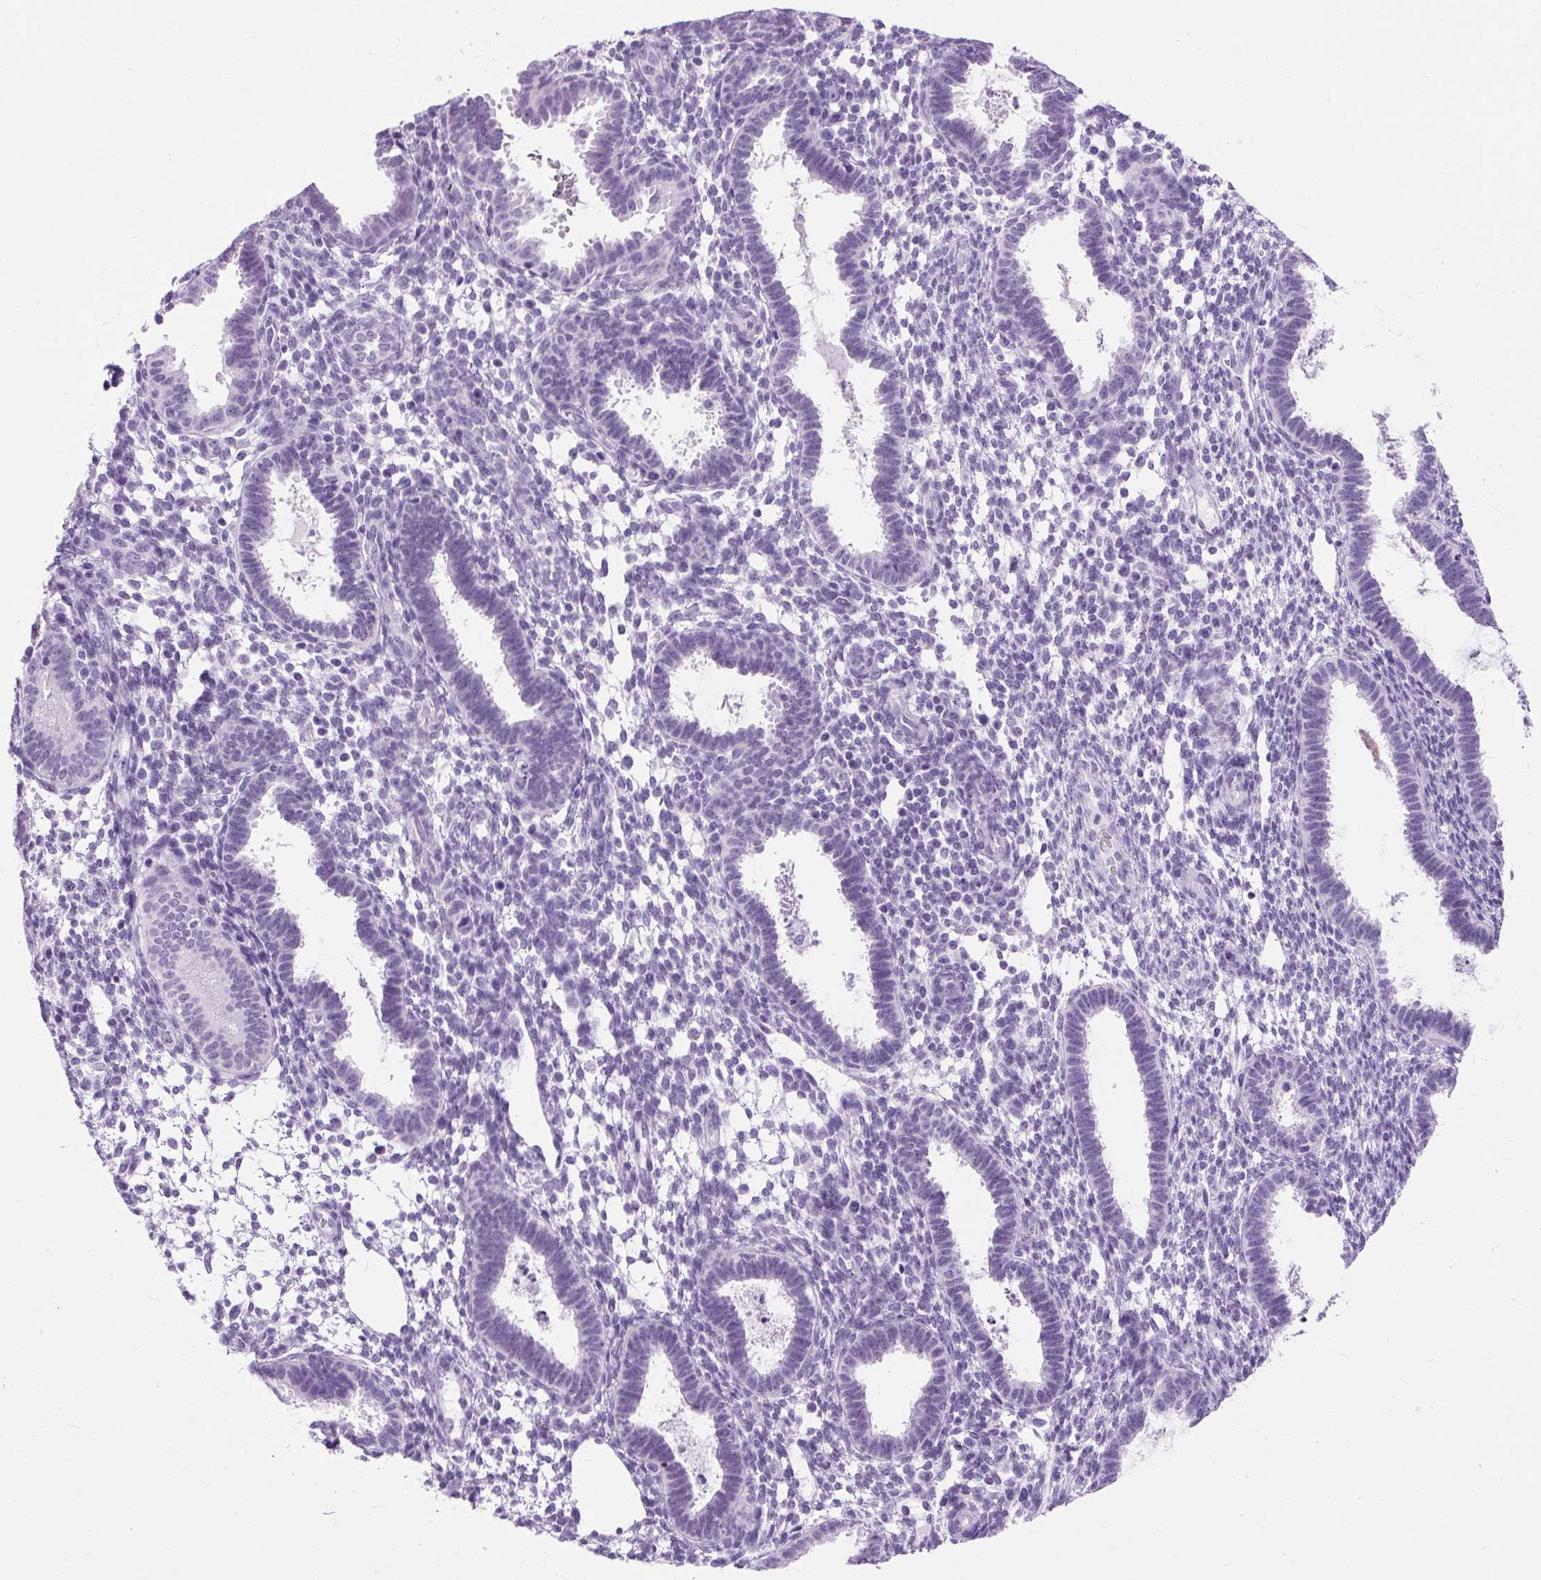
{"staining": {"intensity": "negative", "quantity": "none", "location": "none"}, "tissue": "endometrial cancer", "cell_type": "Tumor cells", "image_type": "cancer", "snomed": [{"axis": "morphology", "description": "Adenocarcinoma, NOS"}, {"axis": "topography", "description": "Uterus"}], "caption": "This is an immunohistochemistry (IHC) histopathology image of endometrial cancer (adenocarcinoma). There is no positivity in tumor cells.", "gene": "RYBP", "patient": {"sex": "female", "age": 44}}